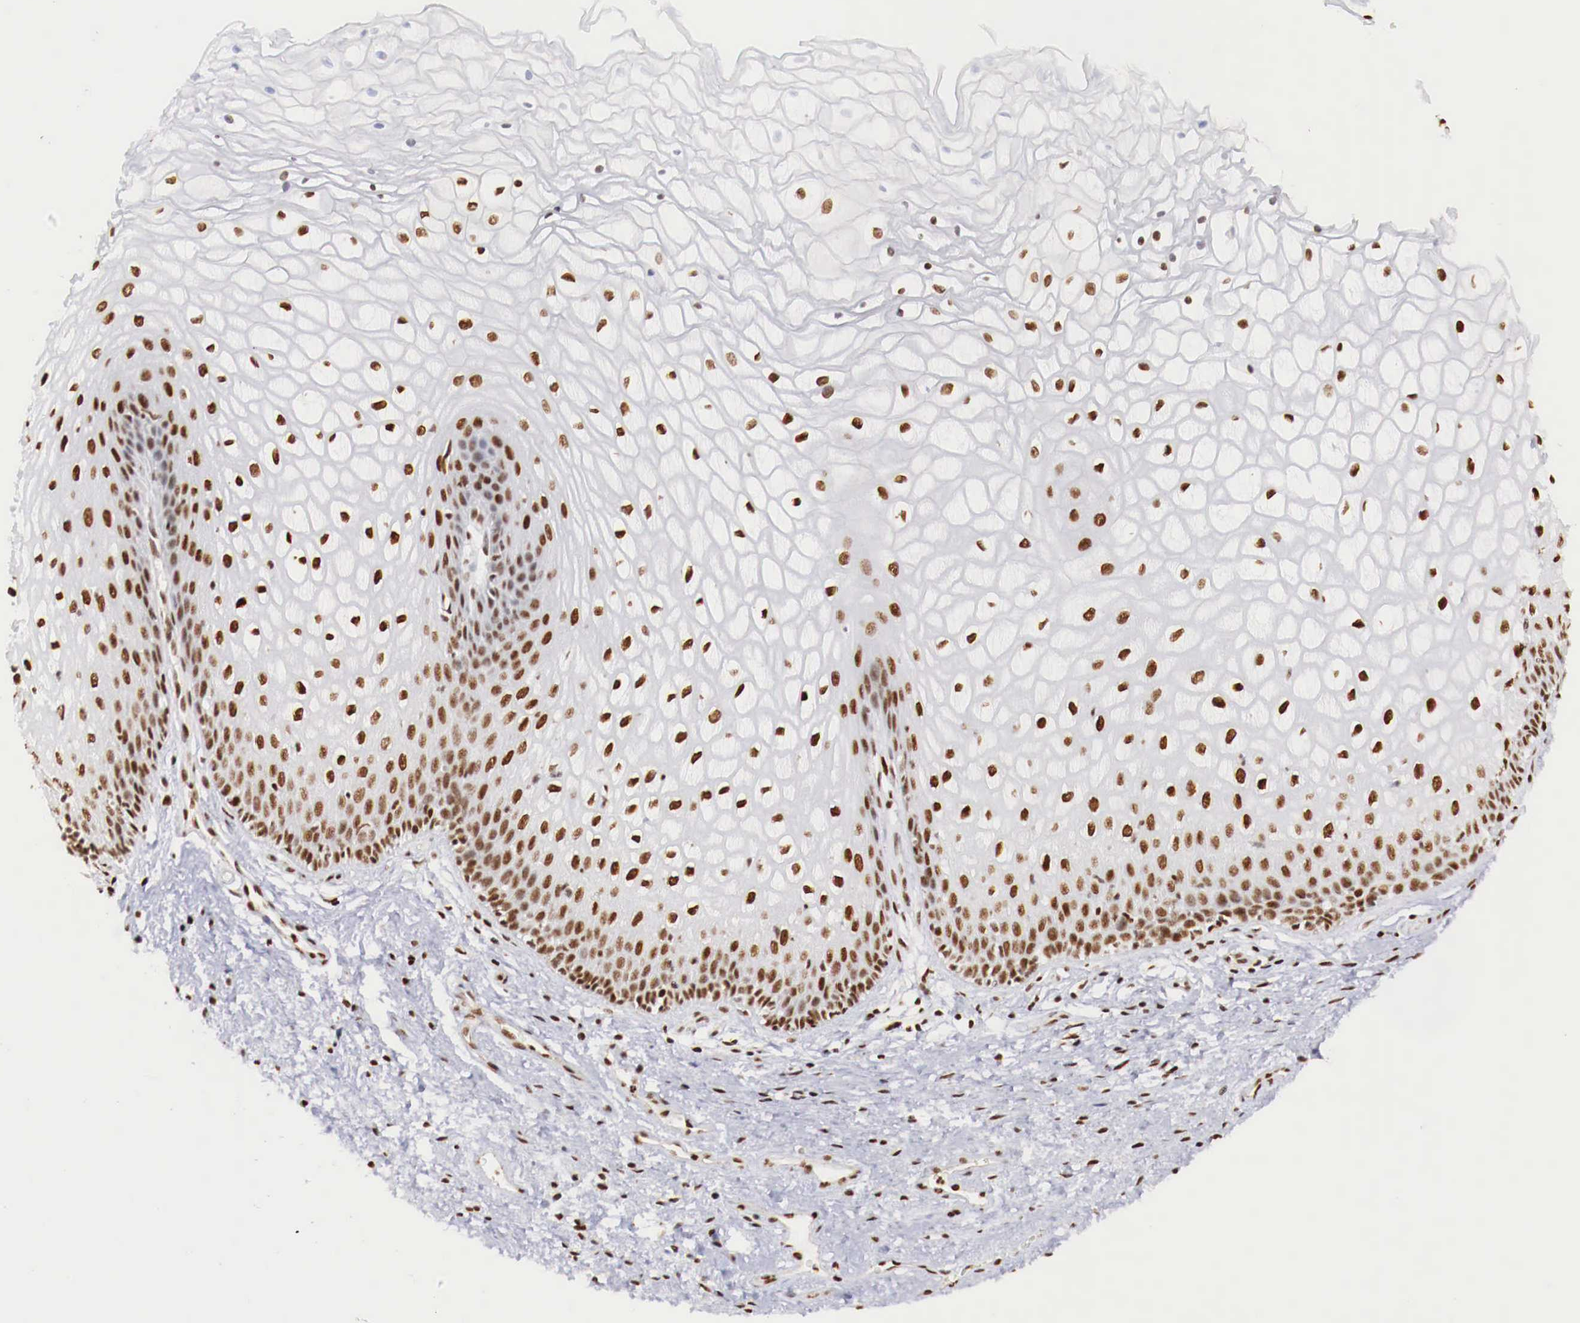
{"staining": {"intensity": "strong", "quantity": ">75%", "location": "nuclear"}, "tissue": "vagina", "cell_type": "Squamous epithelial cells", "image_type": "normal", "snomed": [{"axis": "morphology", "description": "Normal tissue, NOS"}, {"axis": "topography", "description": "Vagina"}], "caption": "The immunohistochemical stain highlights strong nuclear staining in squamous epithelial cells of unremarkable vagina.", "gene": "MAX", "patient": {"sex": "female", "age": 34}}